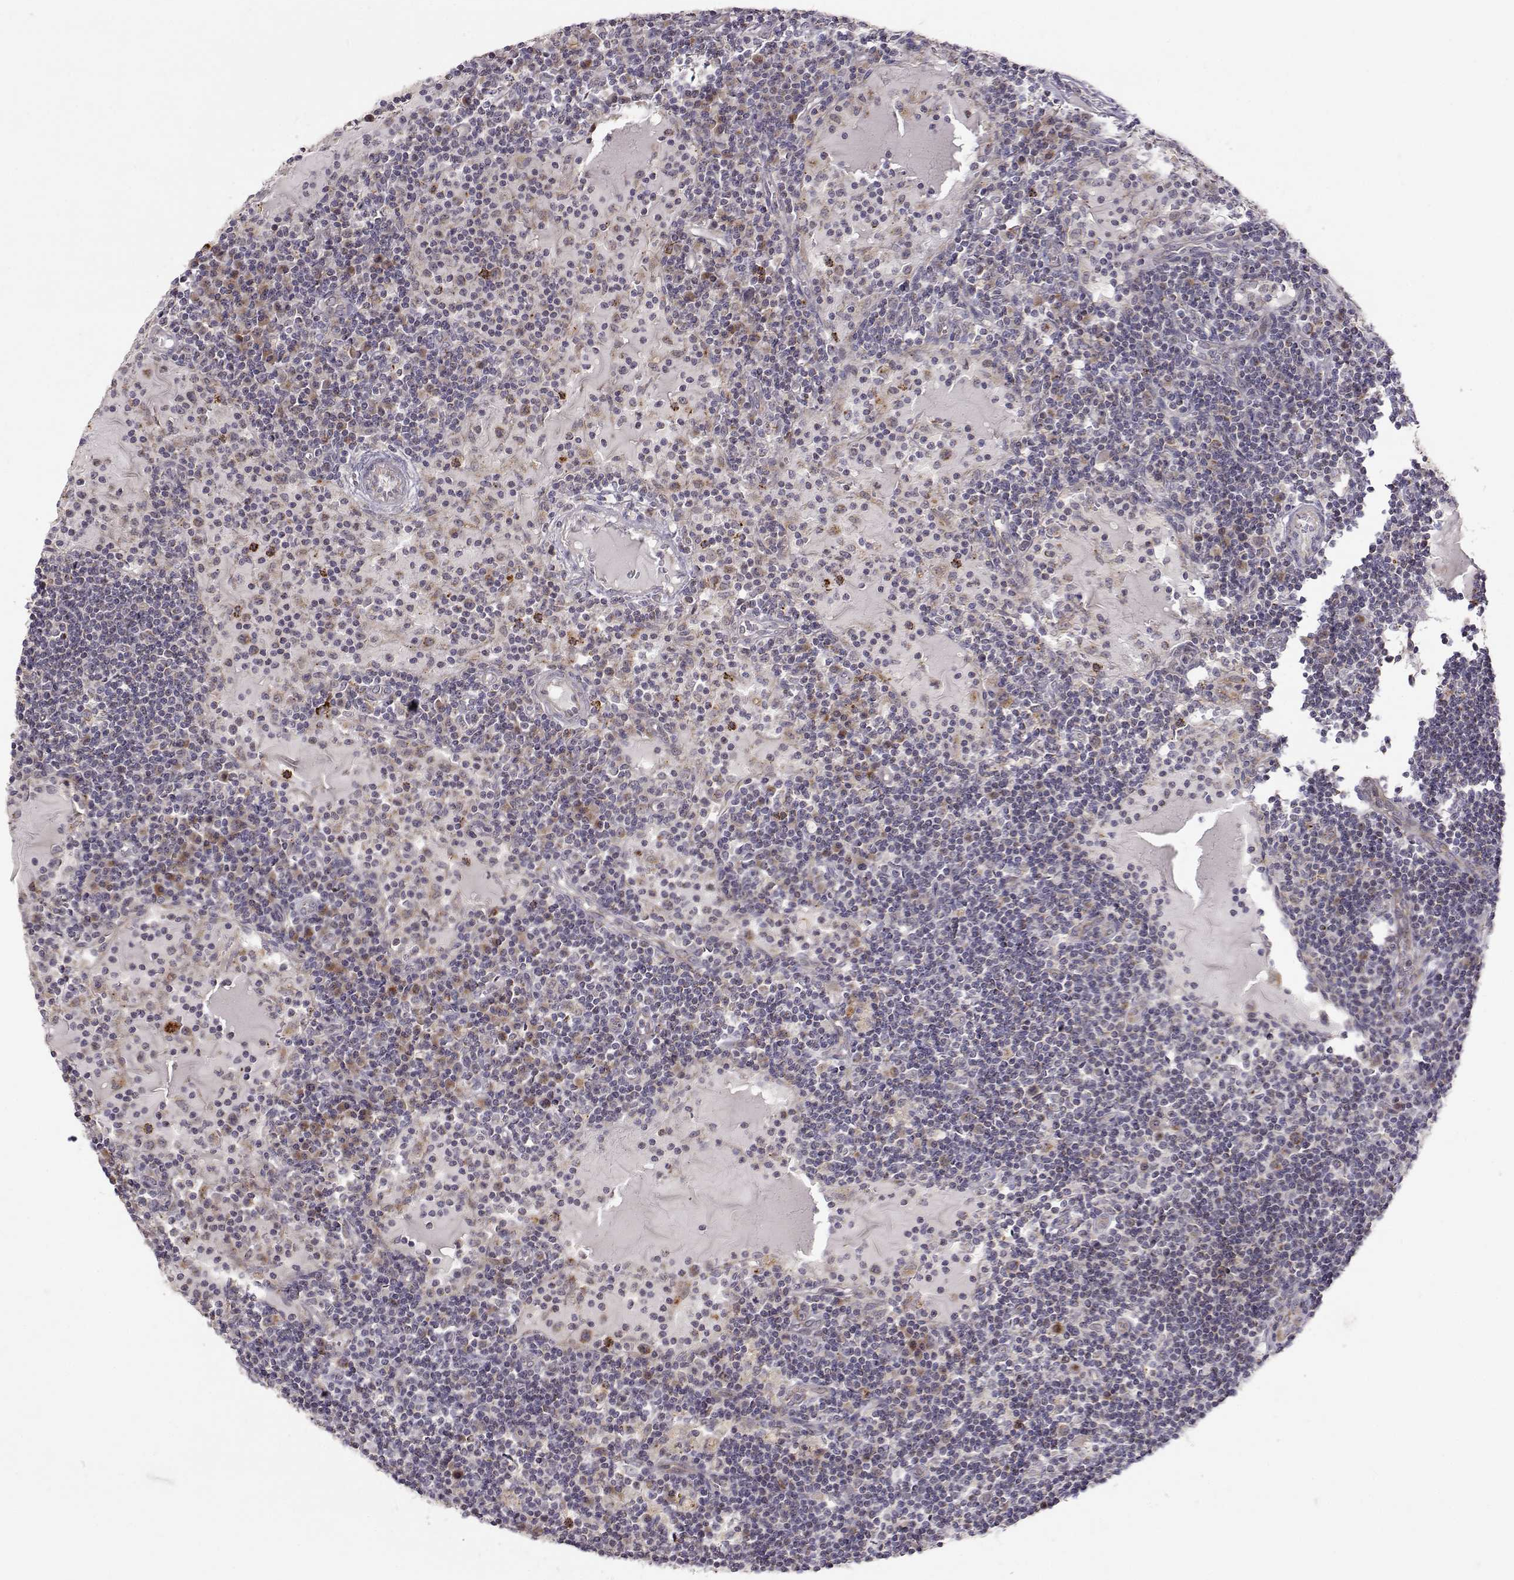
{"staining": {"intensity": "negative", "quantity": "none", "location": "none"}, "tissue": "lymph node", "cell_type": "Germinal center cells", "image_type": "normal", "snomed": [{"axis": "morphology", "description": "Normal tissue, NOS"}, {"axis": "topography", "description": "Lymph node"}], "caption": "Germinal center cells show no significant staining in benign lymph node. (Immunohistochemistry, brightfield microscopy, high magnification).", "gene": "EXOG", "patient": {"sex": "female", "age": 72}}